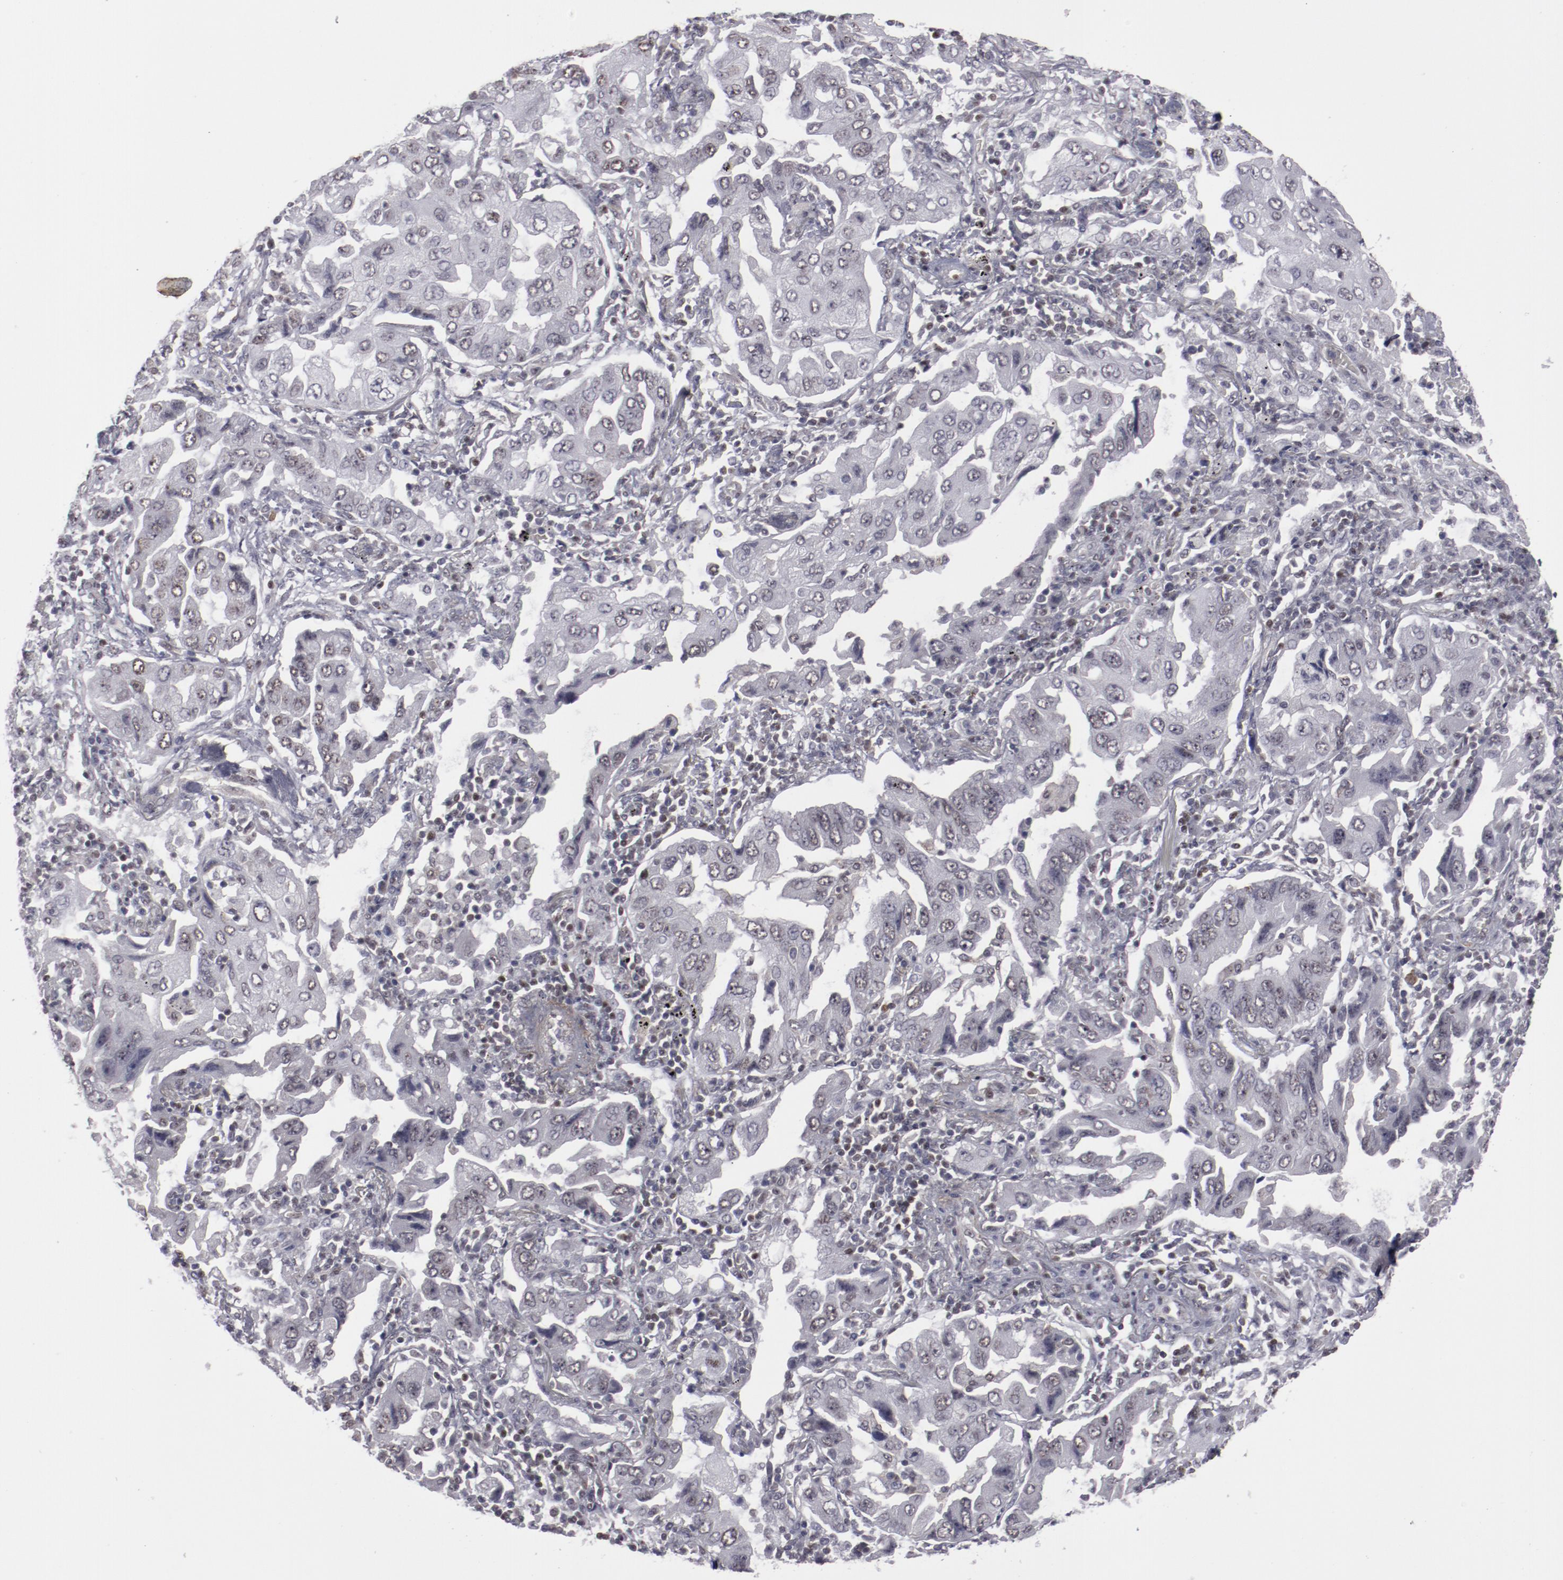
{"staining": {"intensity": "negative", "quantity": "none", "location": "none"}, "tissue": "lung cancer", "cell_type": "Tumor cells", "image_type": "cancer", "snomed": [{"axis": "morphology", "description": "Adenocarcinoma, NOS"}, {"axis": "topography", "description": "Lung"}], "caption": "There is no significant staining in tumor cells of lung cancer.", "gene": "LEF1", "patient": {"sex": "female", "age": 65}}